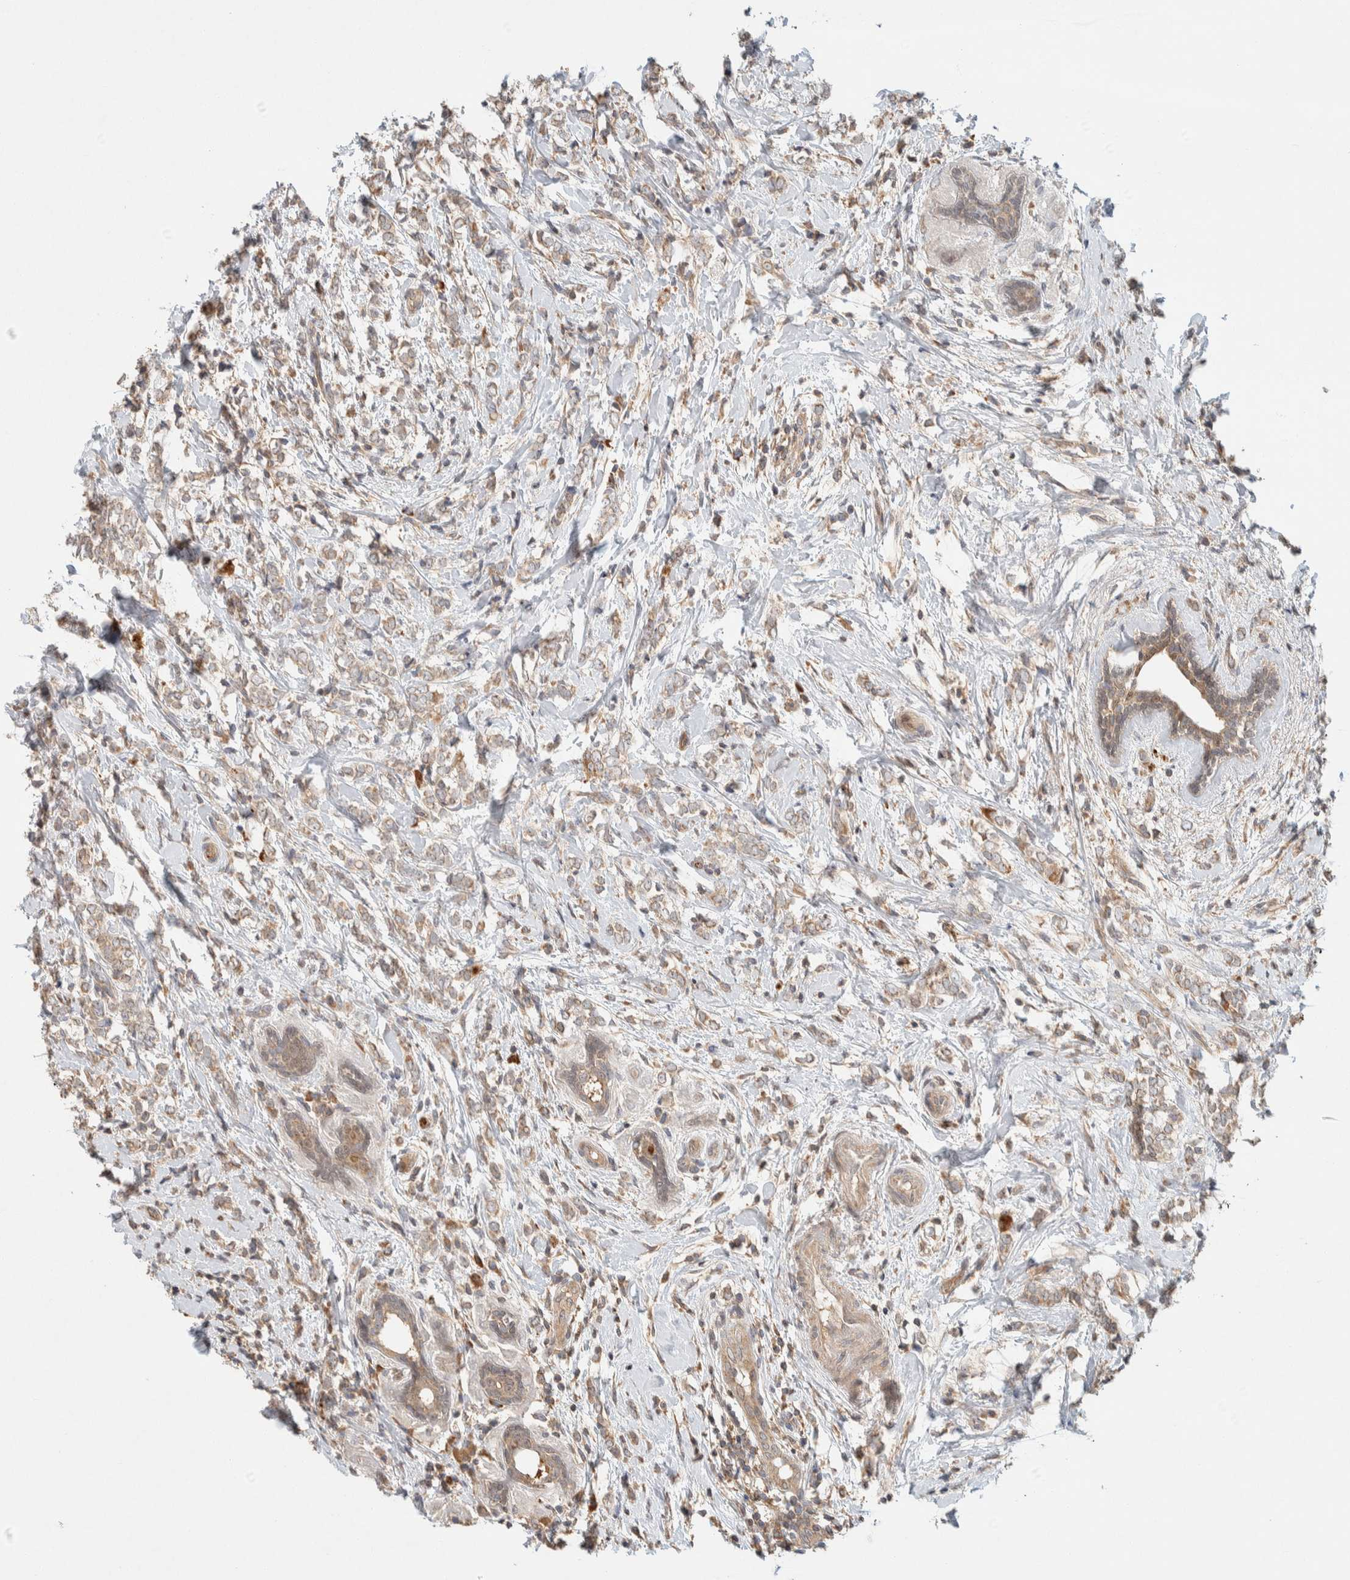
{"staining": {"intensity": "weak", "quantity": ">75%", "location": "cytoplasmic/membranous"}, "tissue": "breast cancer", "cell_type": "Tumor cells", "image_type": "cancer", "snomed": [{"axis": "morphology", "description": "Normal tissue, NOS"}, {"axis": "morphology", "description": "Lobular carcinoma"}, {"axis": "topography", "description": "Breast"}], "caption": "Breast cancer (lobular carcinoma) was stained to show a protein in brown. There is low levels of weak cytoplasmic/membranous staining in about >75% of tumor cells.", "gene": "KIF9", "patient": {"sex": "female", "age": 47}}